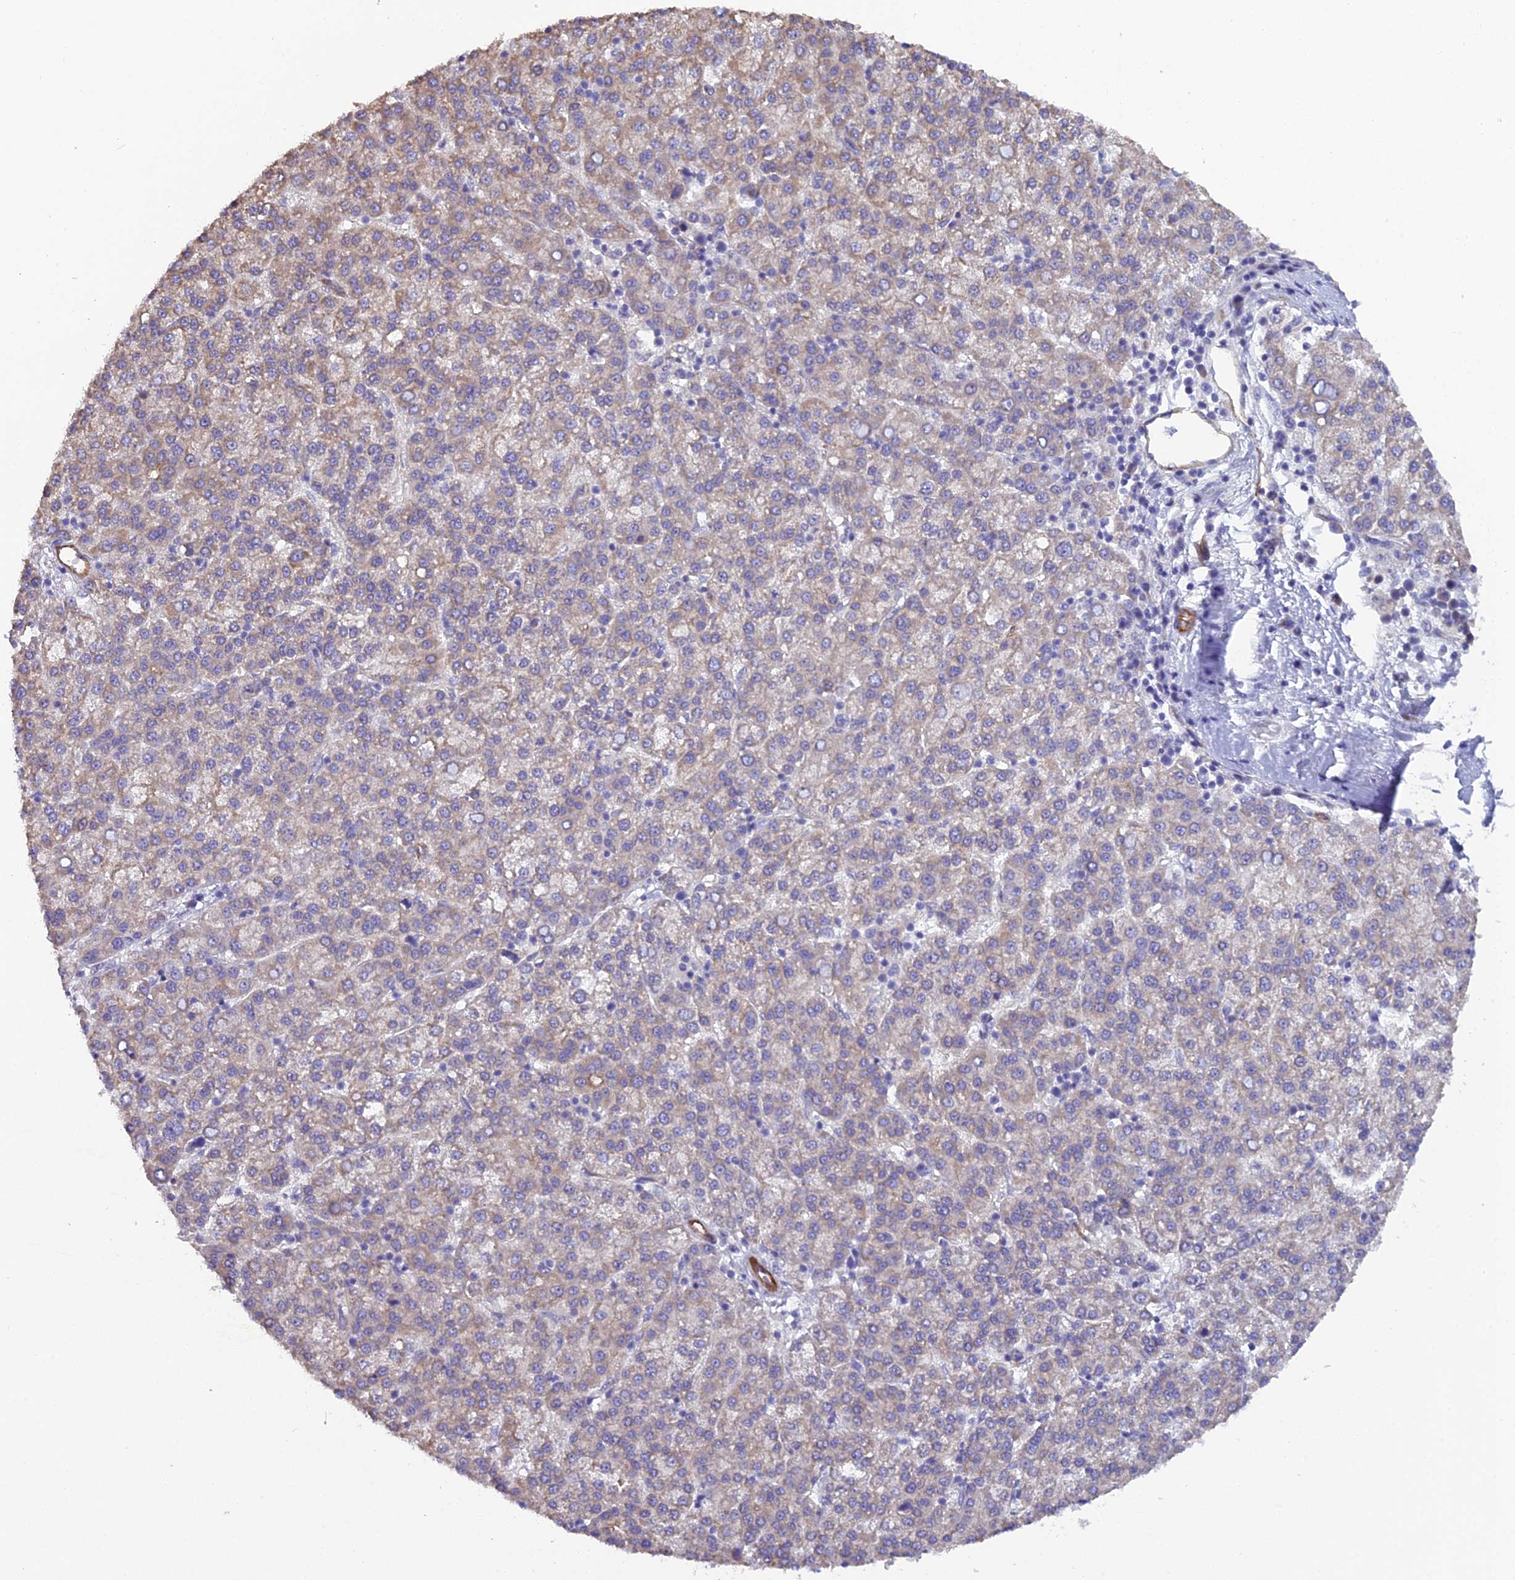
{"staining": {"intensity": "weak", "quantity": "25%-75%", "location": "cytoplasmic/membranous"}, "tissue": "liver cancer", "cell_type": "Tumor cells", "image_type": "cancer", "snomed": [{"axis": "morphology", "description": "Carcinoma, Hepatocellular, NOS"}, {"axis": "topography", "description": "Liver"}], "caption": "This is an image of immunohistochemistry (IHC) staining of liver cancer, which shows weak positivity in the cytoplasmic/membranous of tumor cells.", "gene": "CFAP47", "patient": {"sex": "female", "age": 58}}